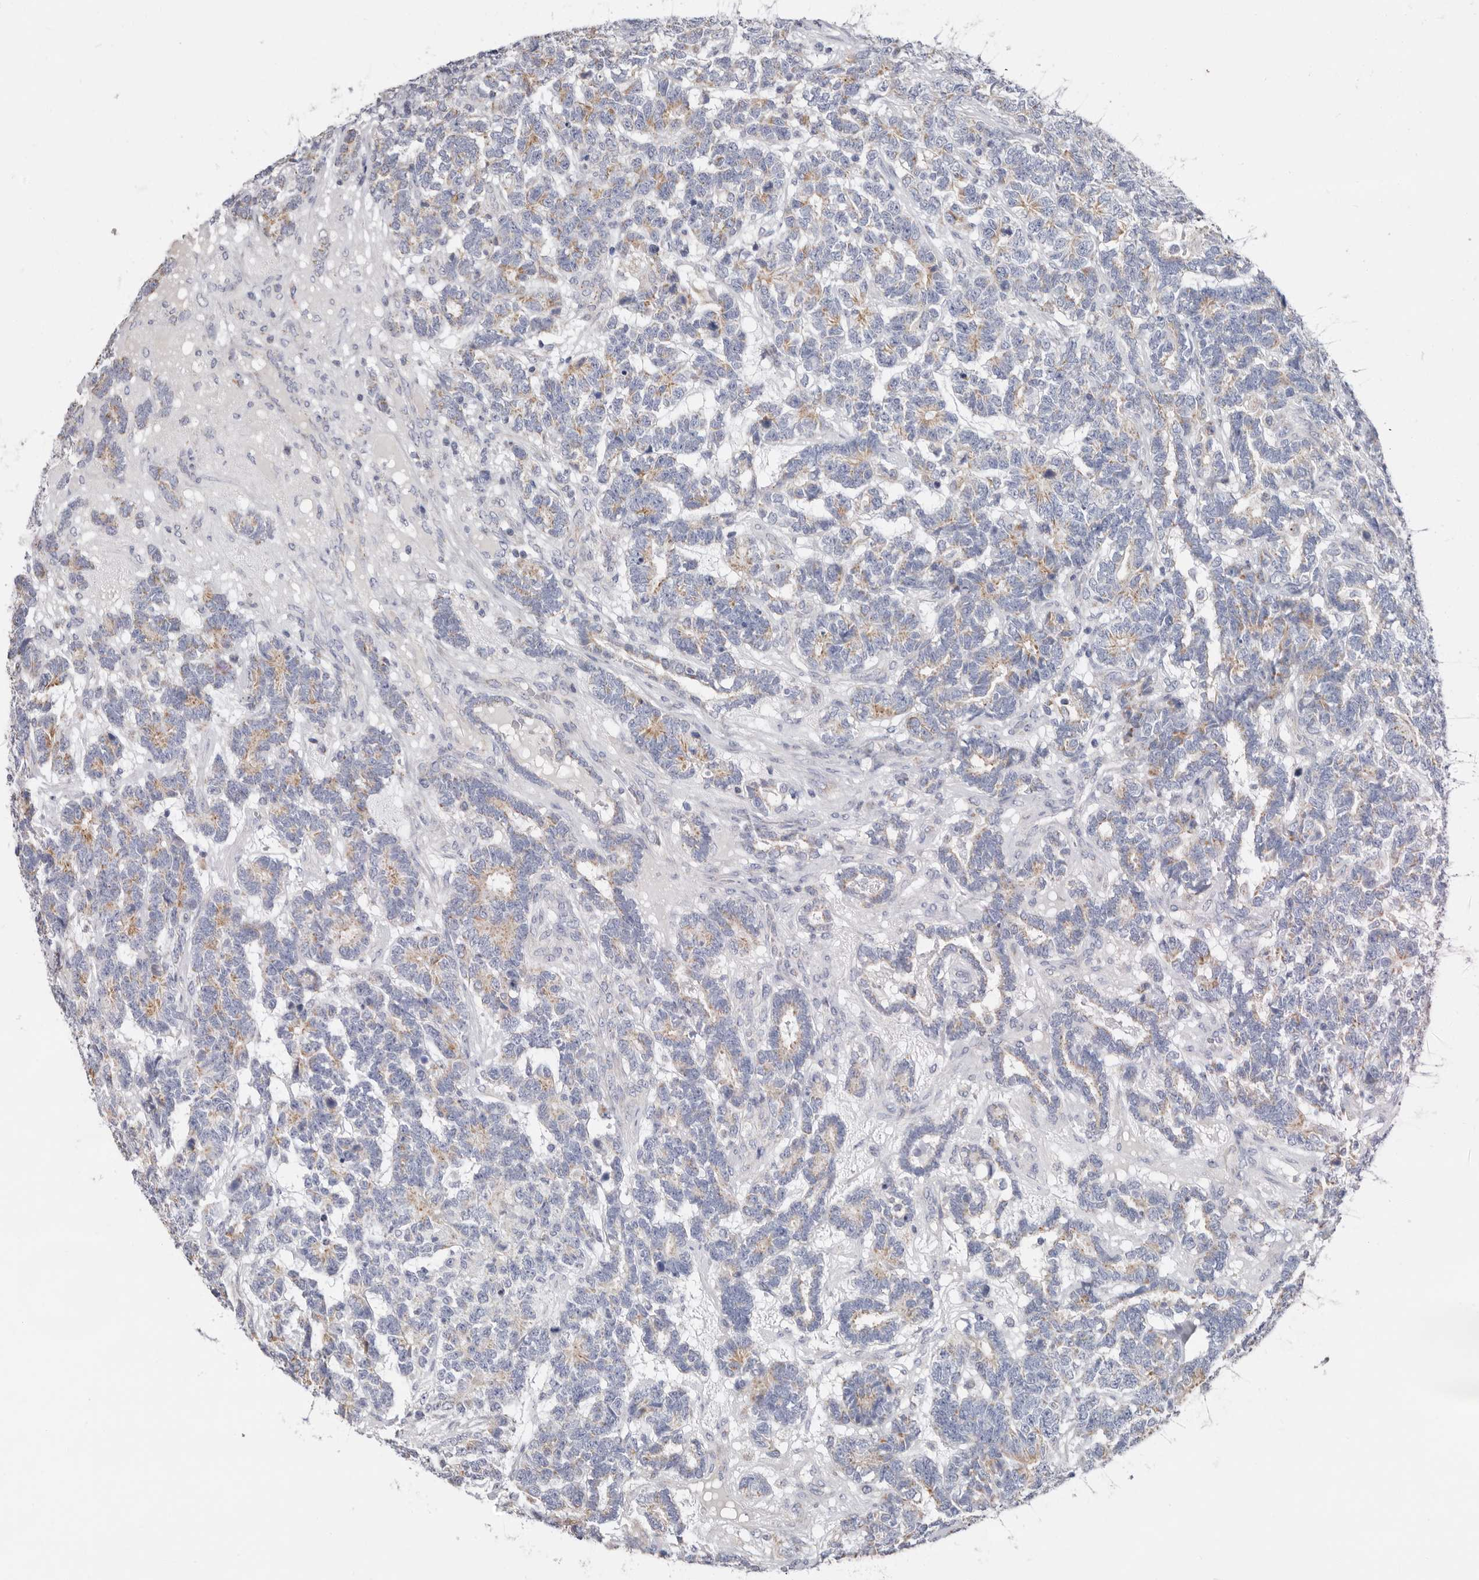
{"staining": {"intensity": "moderate", "quantity": "<25%", "location": "cytoplasmic/membranous"}, "tissue": "testis cancer", "cell_type": "Tumor cells", "image_type": "cancer", "snomed": [{"axis": "morphology", "description": "Carcinoma, Embryonal, NOS"}, {"axis": "topography", "description": "Testis"}], "caption": "Testis cancer (embryonal carcinoma) stained with immunohistochemistry (IHC) reveals moderate cytoplasmic/membranous positivity in approximately <25% of tumor cells.", "gene": "RSPO2", "patient": {"sex": "male", "age": 26}}